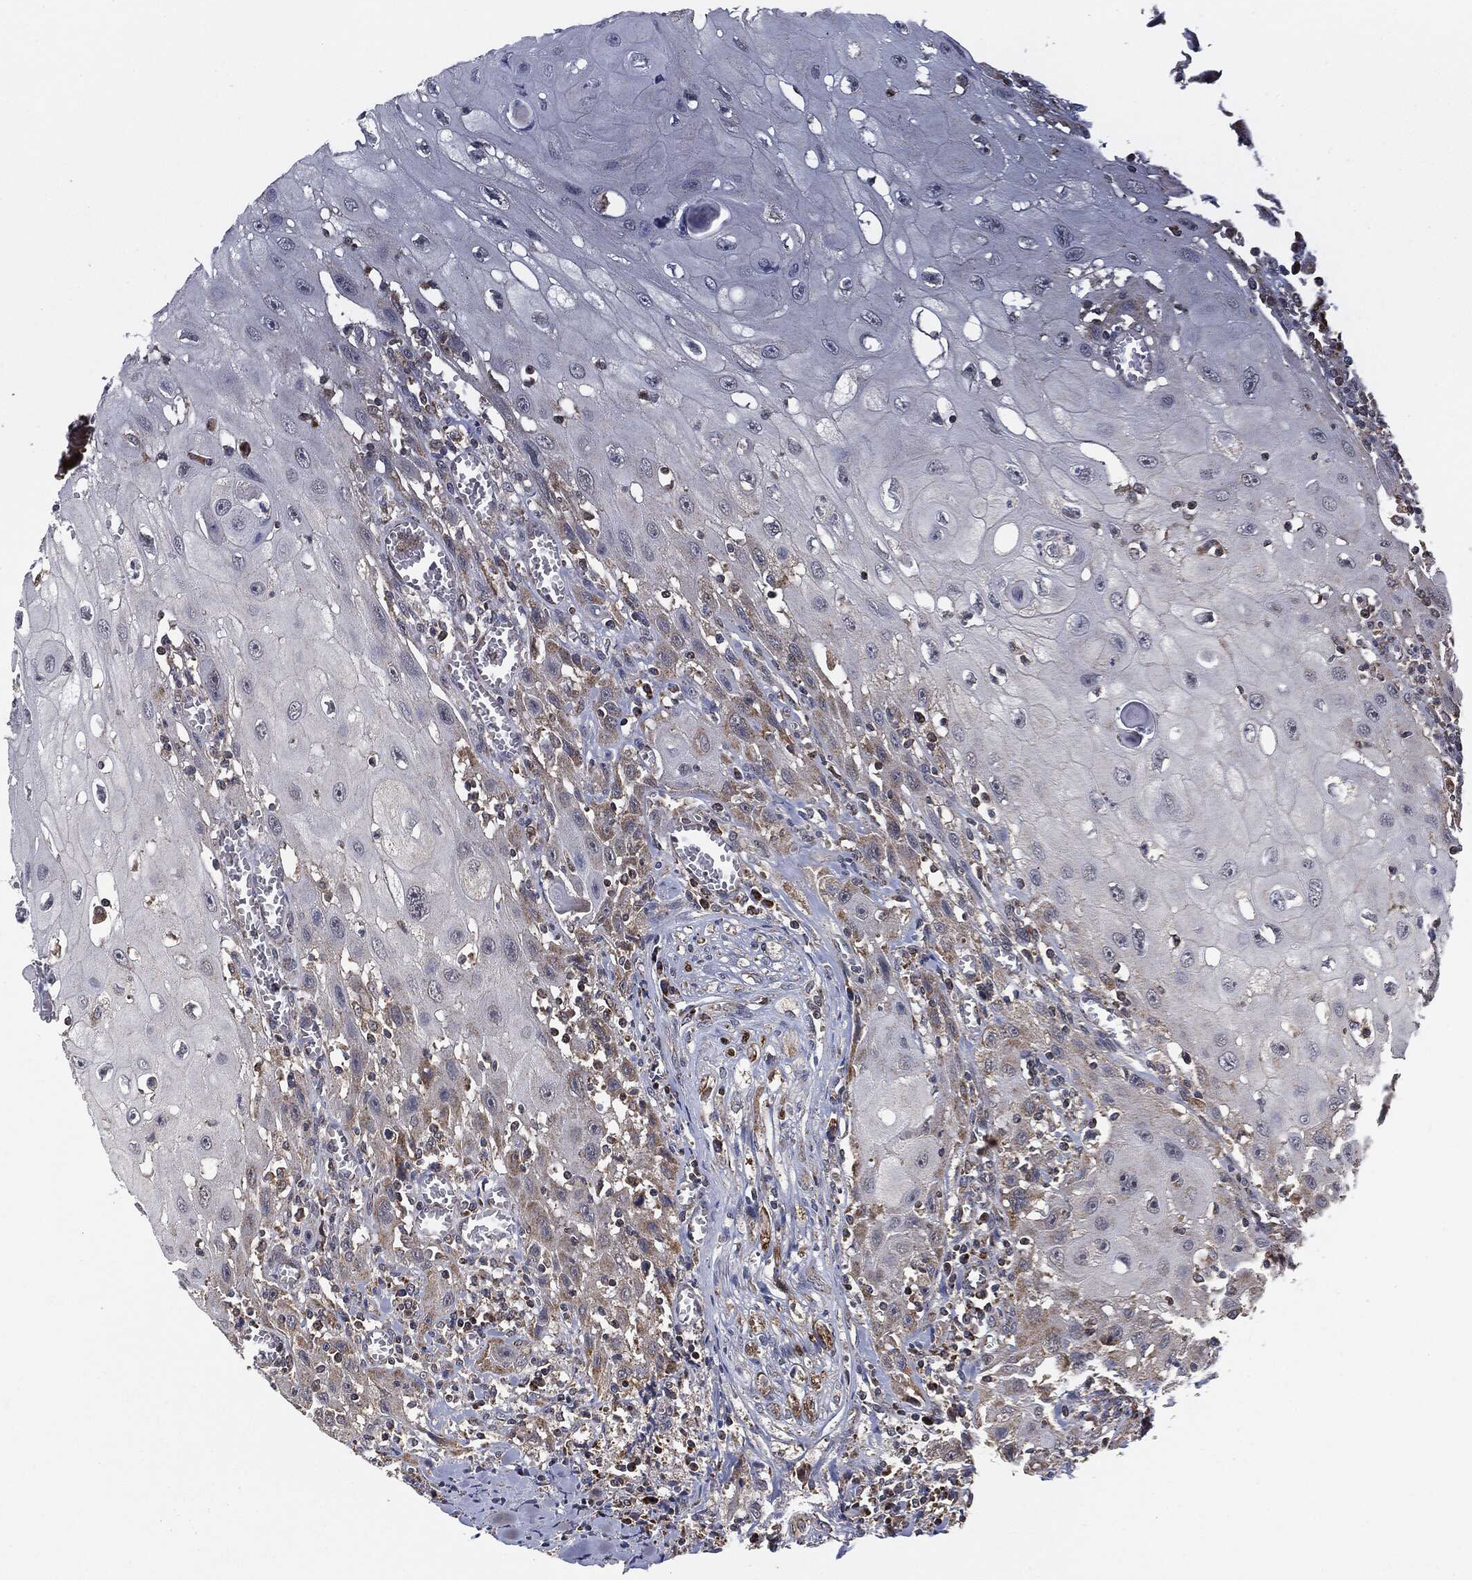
{"staining": {"intensity": "negative", "quantity": "none", "location": "none"}, "tissue": "head and neck cancer", "cell_type": "Tumor cells", "image_type": "cancer", "snomed": [{"axis": "morphology", "description": "Normal tissue, NOS"}, {"axis": "morphology", "description": "Squamous cell carcinoma, NOS"}, {"axis": "topography", "description": "Oral tissue"}, {"axis": "topography", "description": "Head-Neck"}], "caption": "Immunohistochemistry micrograph of human head and neck cancer stained for a protein (brown), which shows no staining in tumor cells. The staining was performed using DAB to visualize the protein expression in brown, while the nuclei were stained in blue with hematoxylin (Magnification: 20x).", "gene": "MTOR", "patient": {"sex": "male", "age": 71}}